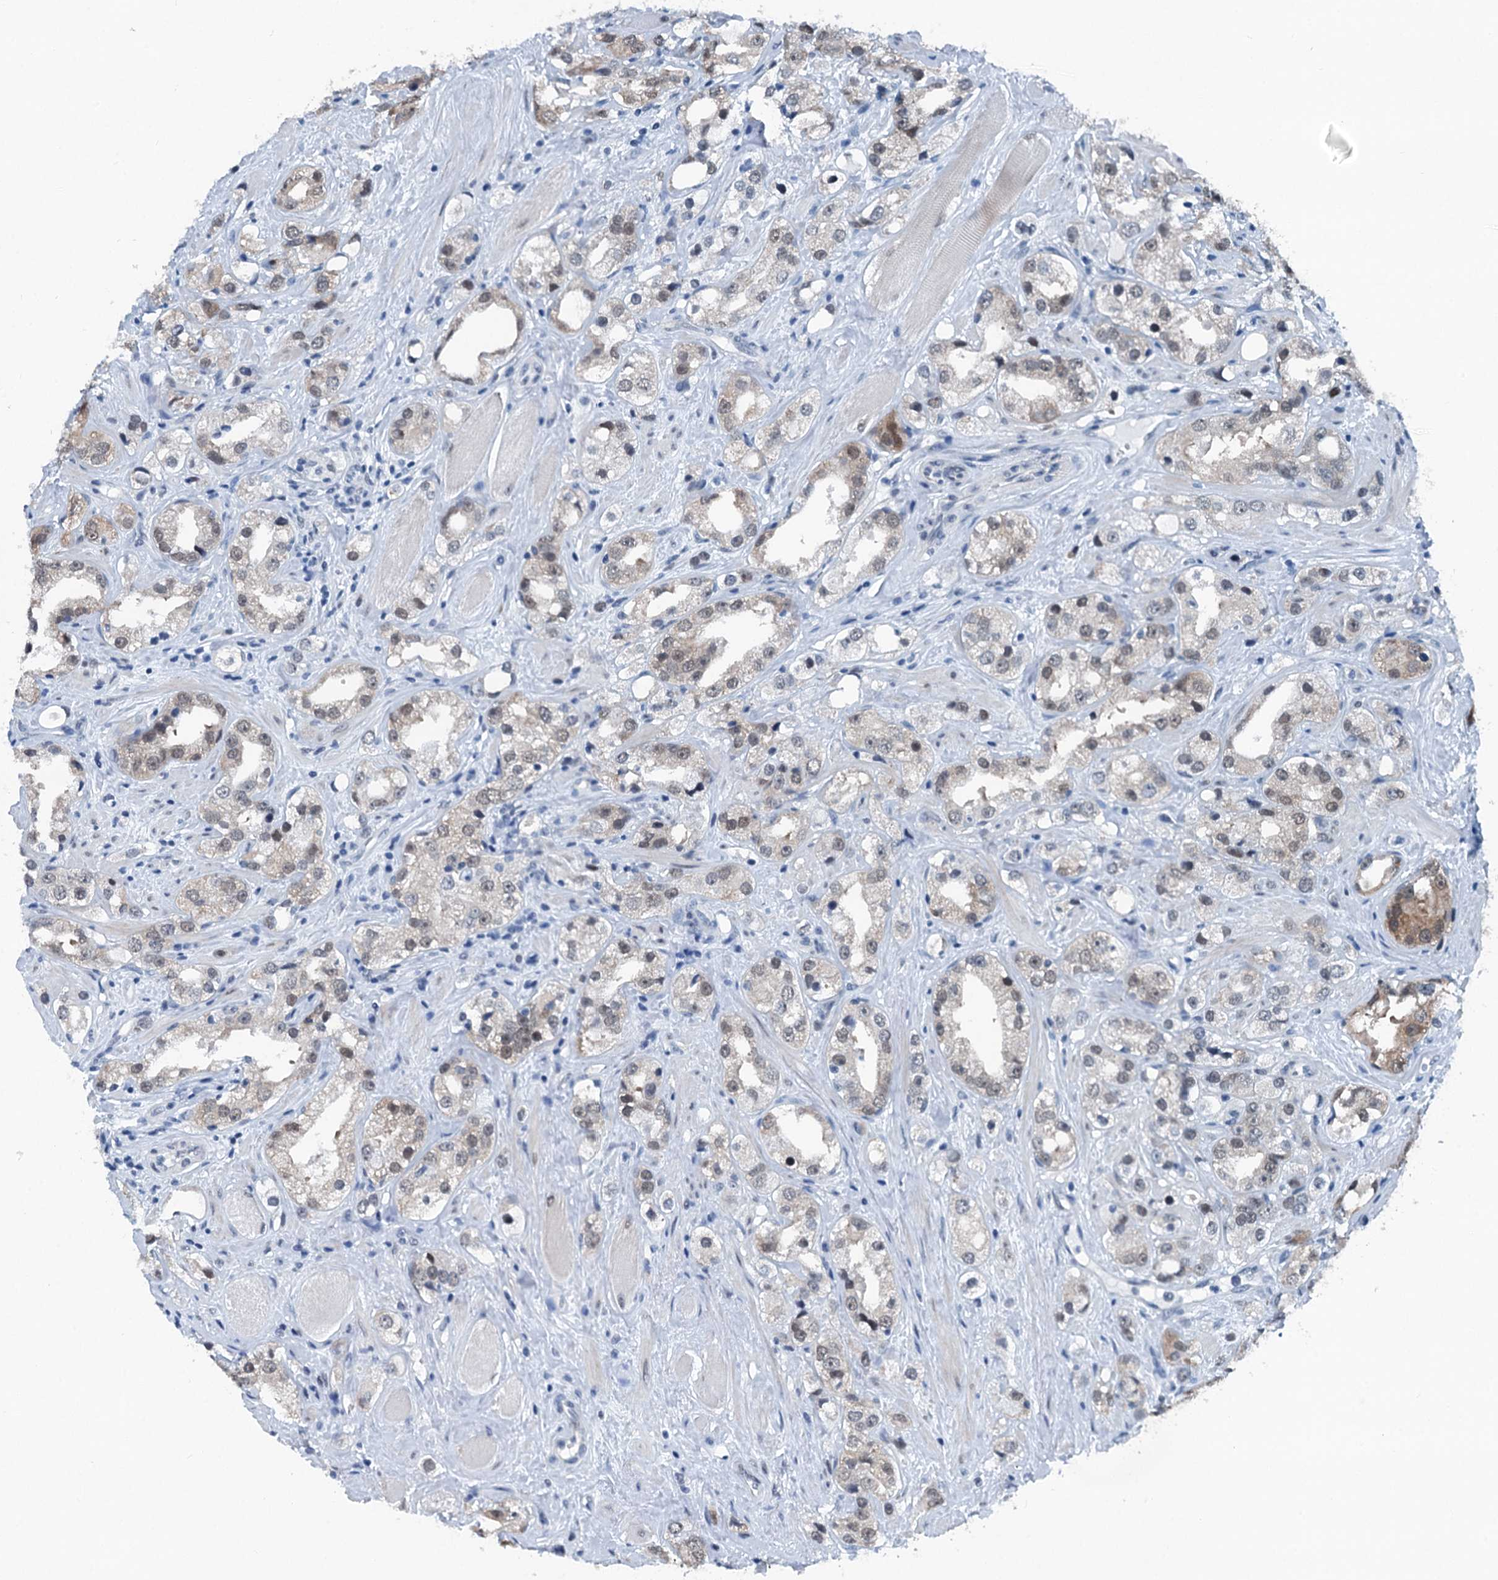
{"staining": {"intensity": "moderate", "quantity": "<25%", "location": "cytoplasmic/membranous,nuclear"}, "tissue": "prostate cancer", "cell_type": "Tumor cells", "image_type": "cancer", "snomed": [{"axis": "morphology", "description": "Adenocarcinoma, NOS"}, {"axis": "topography", "description": "Prostate"}], "caption": "This photomicrograph reveals immunohistochemistry staining of human prostate adenocarcinoma, with low moderate cytoplasmic/membranous and nuclear expression in about <25% of tumor cells.", "gene": "TRPT1", "patient": {"sex": "male", "age": 79}}